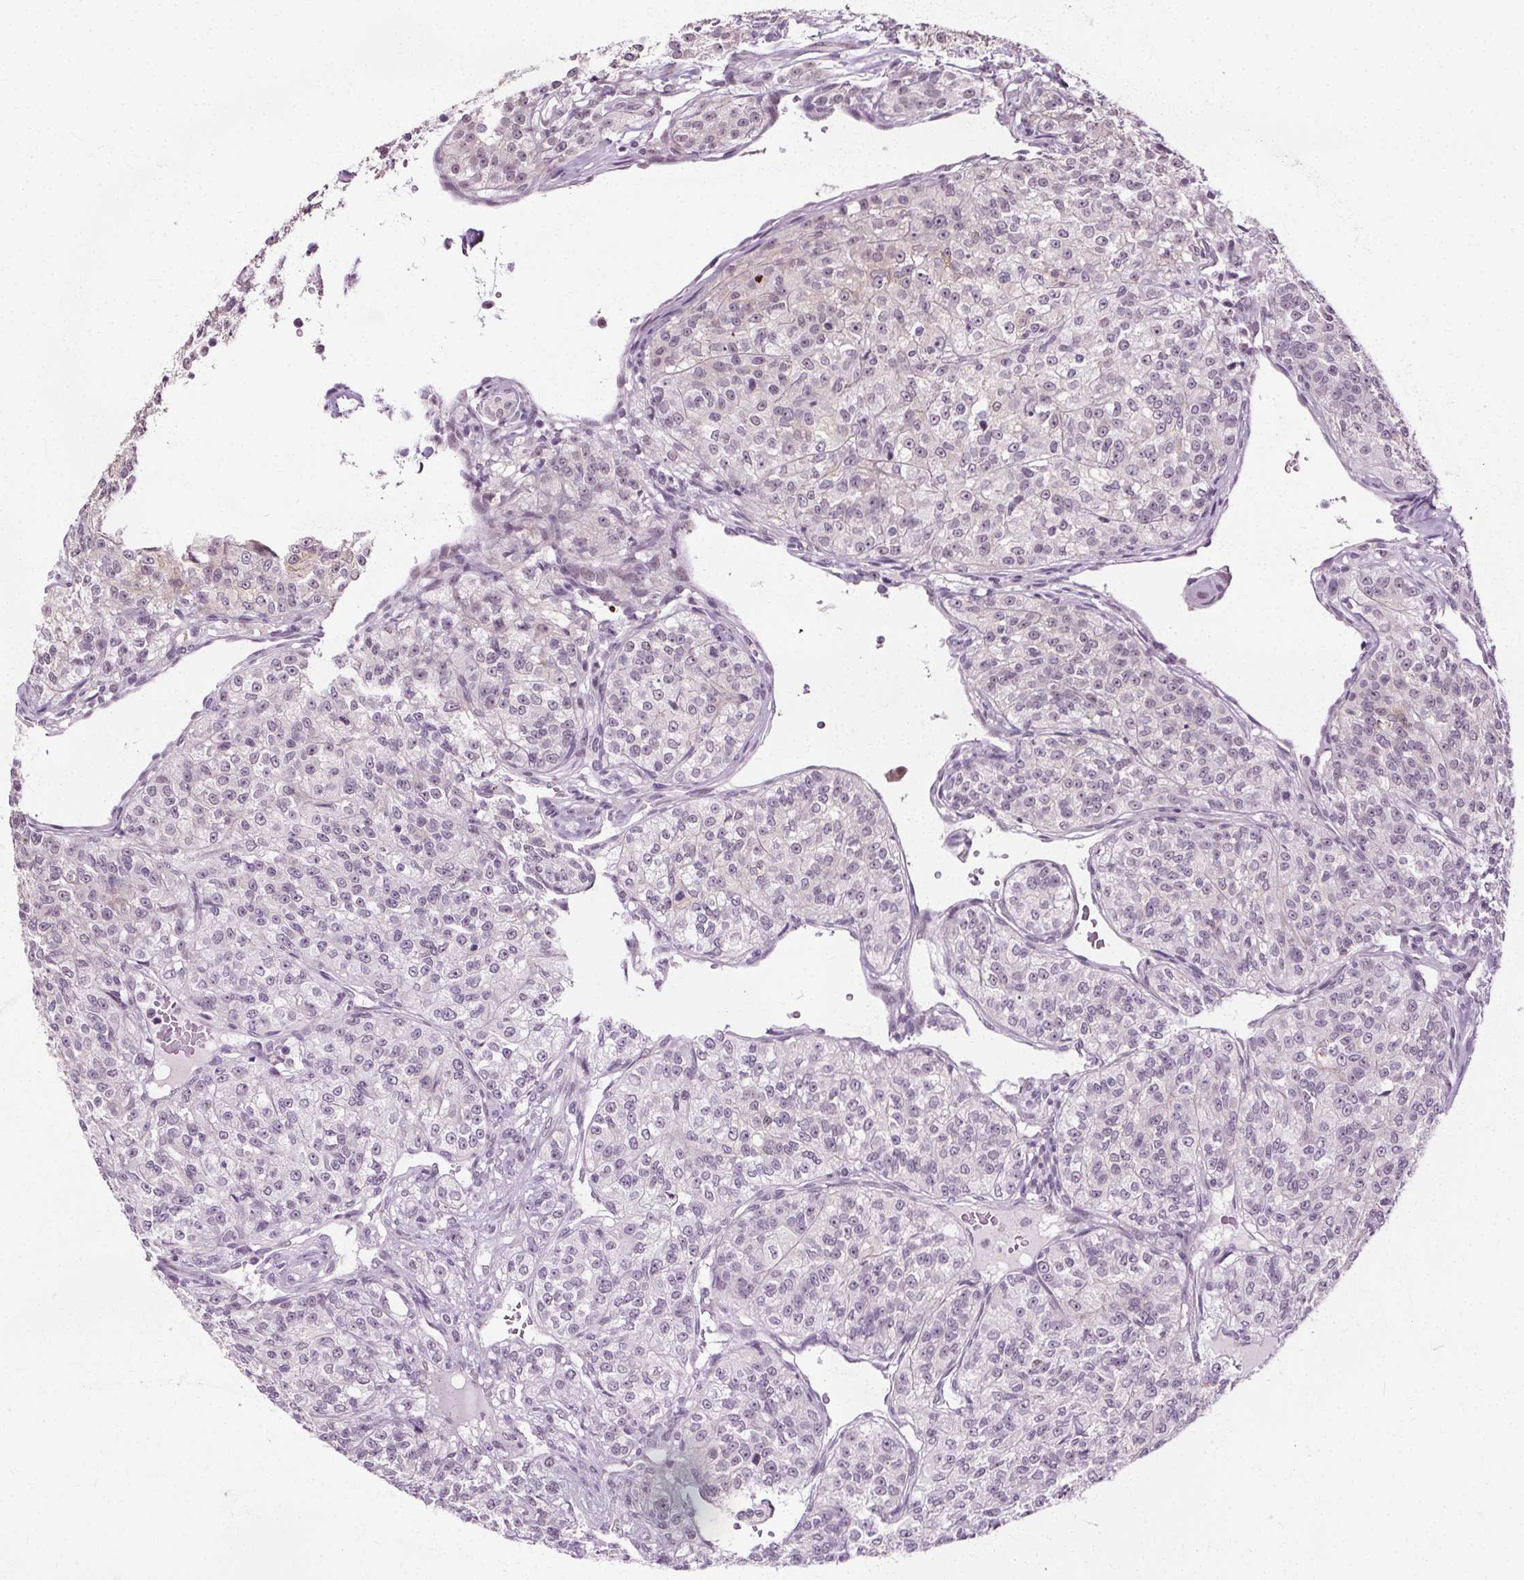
{"staining": {"intensity": "negative", "quantity": "none", "location": "none"}, "tissue": "renal cancer", "cell_type": "Tumor cells", "image_type": "cancer", "snomed": [{"axis": "morphology", "description": "Adenocarcinoma, NOS"}, {"axis": "topography", "description": "Kidney"}], "caption": "Tumor cells show no significant protein positivity in renal adenocarcinoma. (Stains: DAB (3,3'-diaminobenzidine) immunohistochemistry with hematoxylin counter stain, Microscopy: brightfield microscopy at high magnification).", "gene": "CEBPA", "patient": {"sex": "female", "age": 63}}